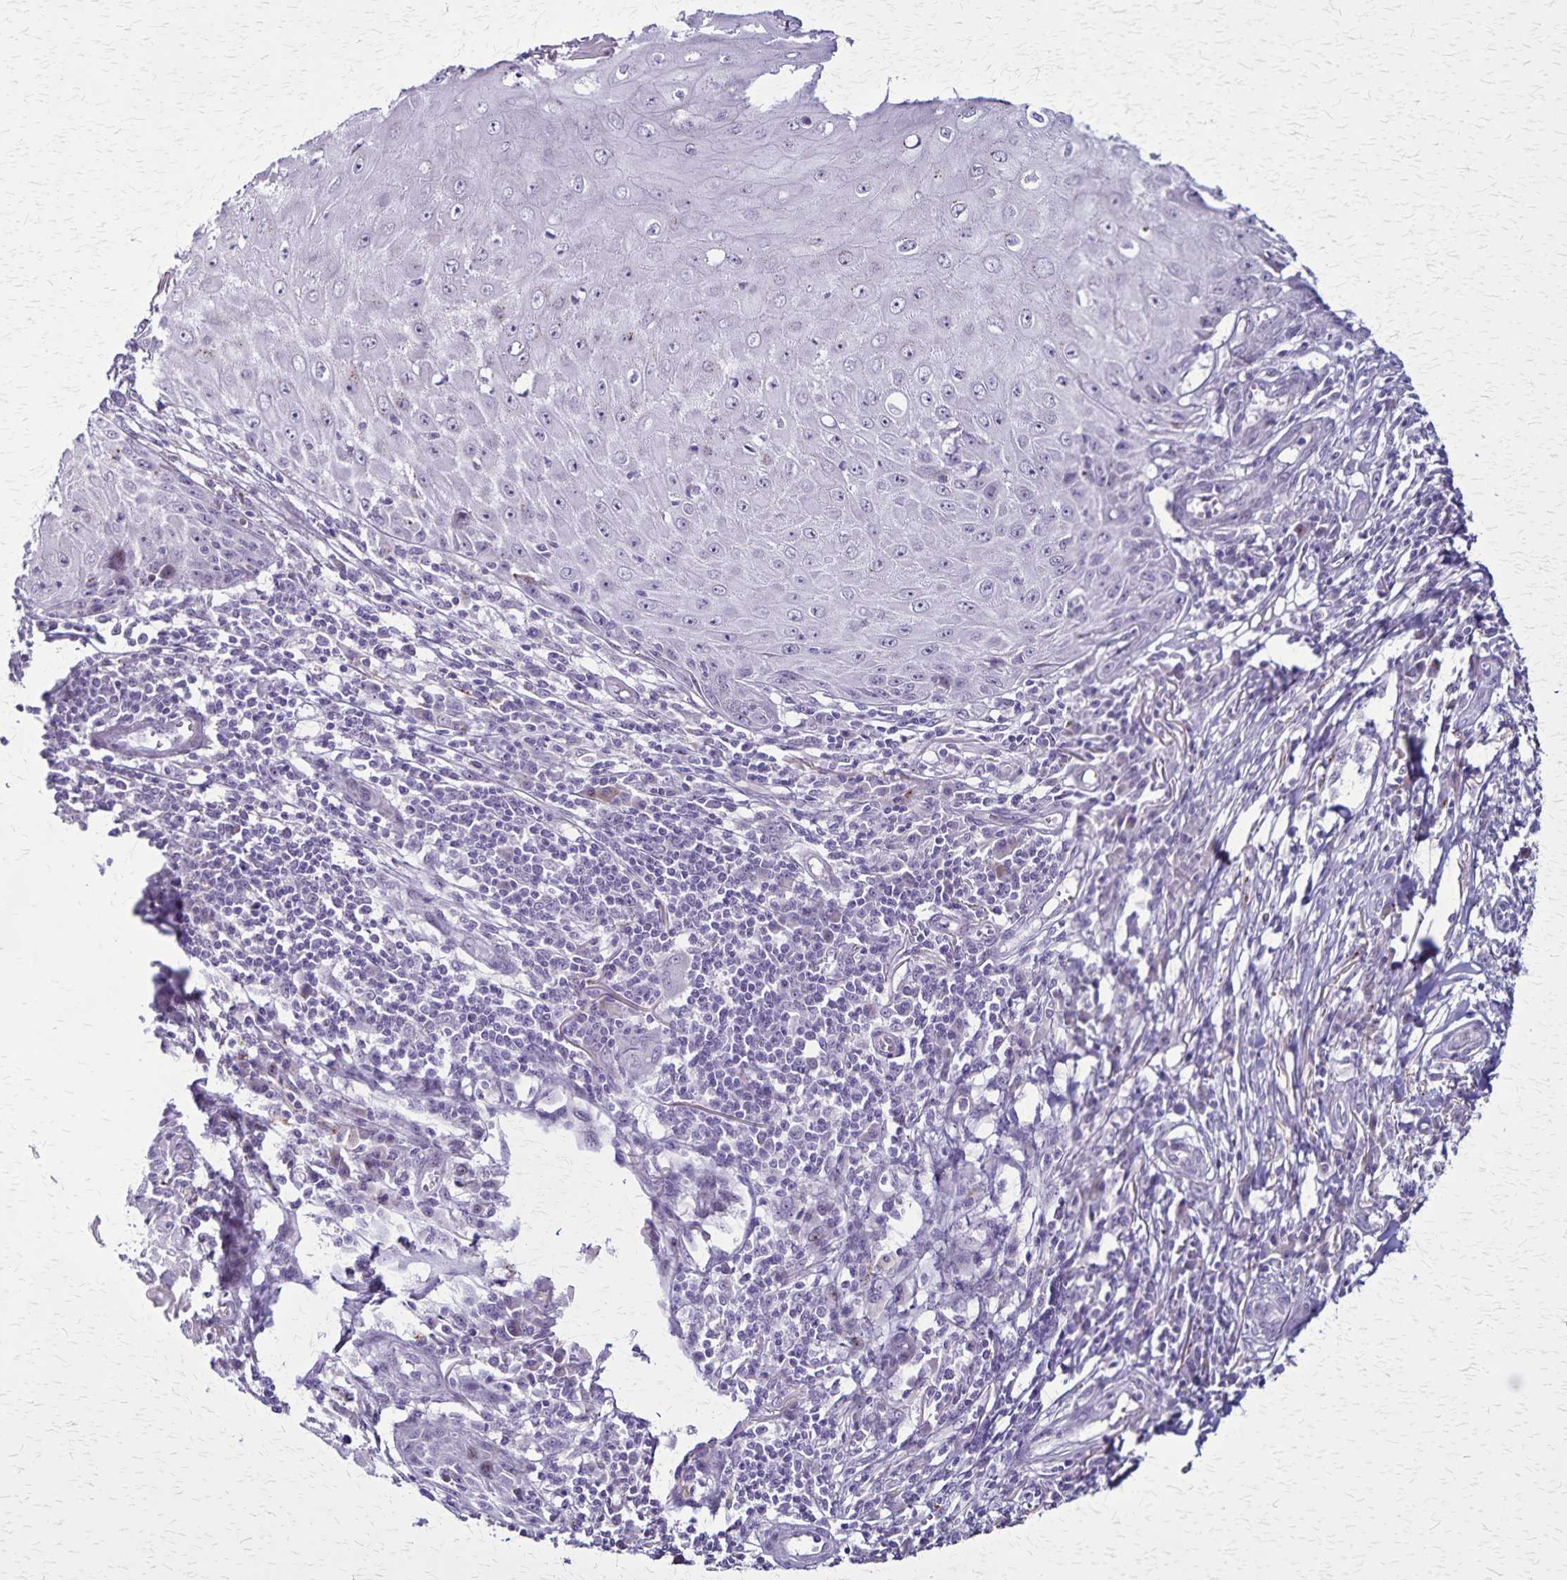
{"staining": {"intensity": "negative", "quantity": "none", "location": "none"}, "tissue": "skin cancer", "cell_type": "Tumor cells", "image_type": "cancer", "snomed": [{"axis": "morphology", "description": "Squamous cell carcinoma, NOS"}, {"axis": "topography", "description": "Skin"}], "caption": "The image exhibits no significant positivity in tumor cells of skin squamous cell carcinoma.", "gene": "OR51B5", "patient": {"sex": "female", "age": 73}}